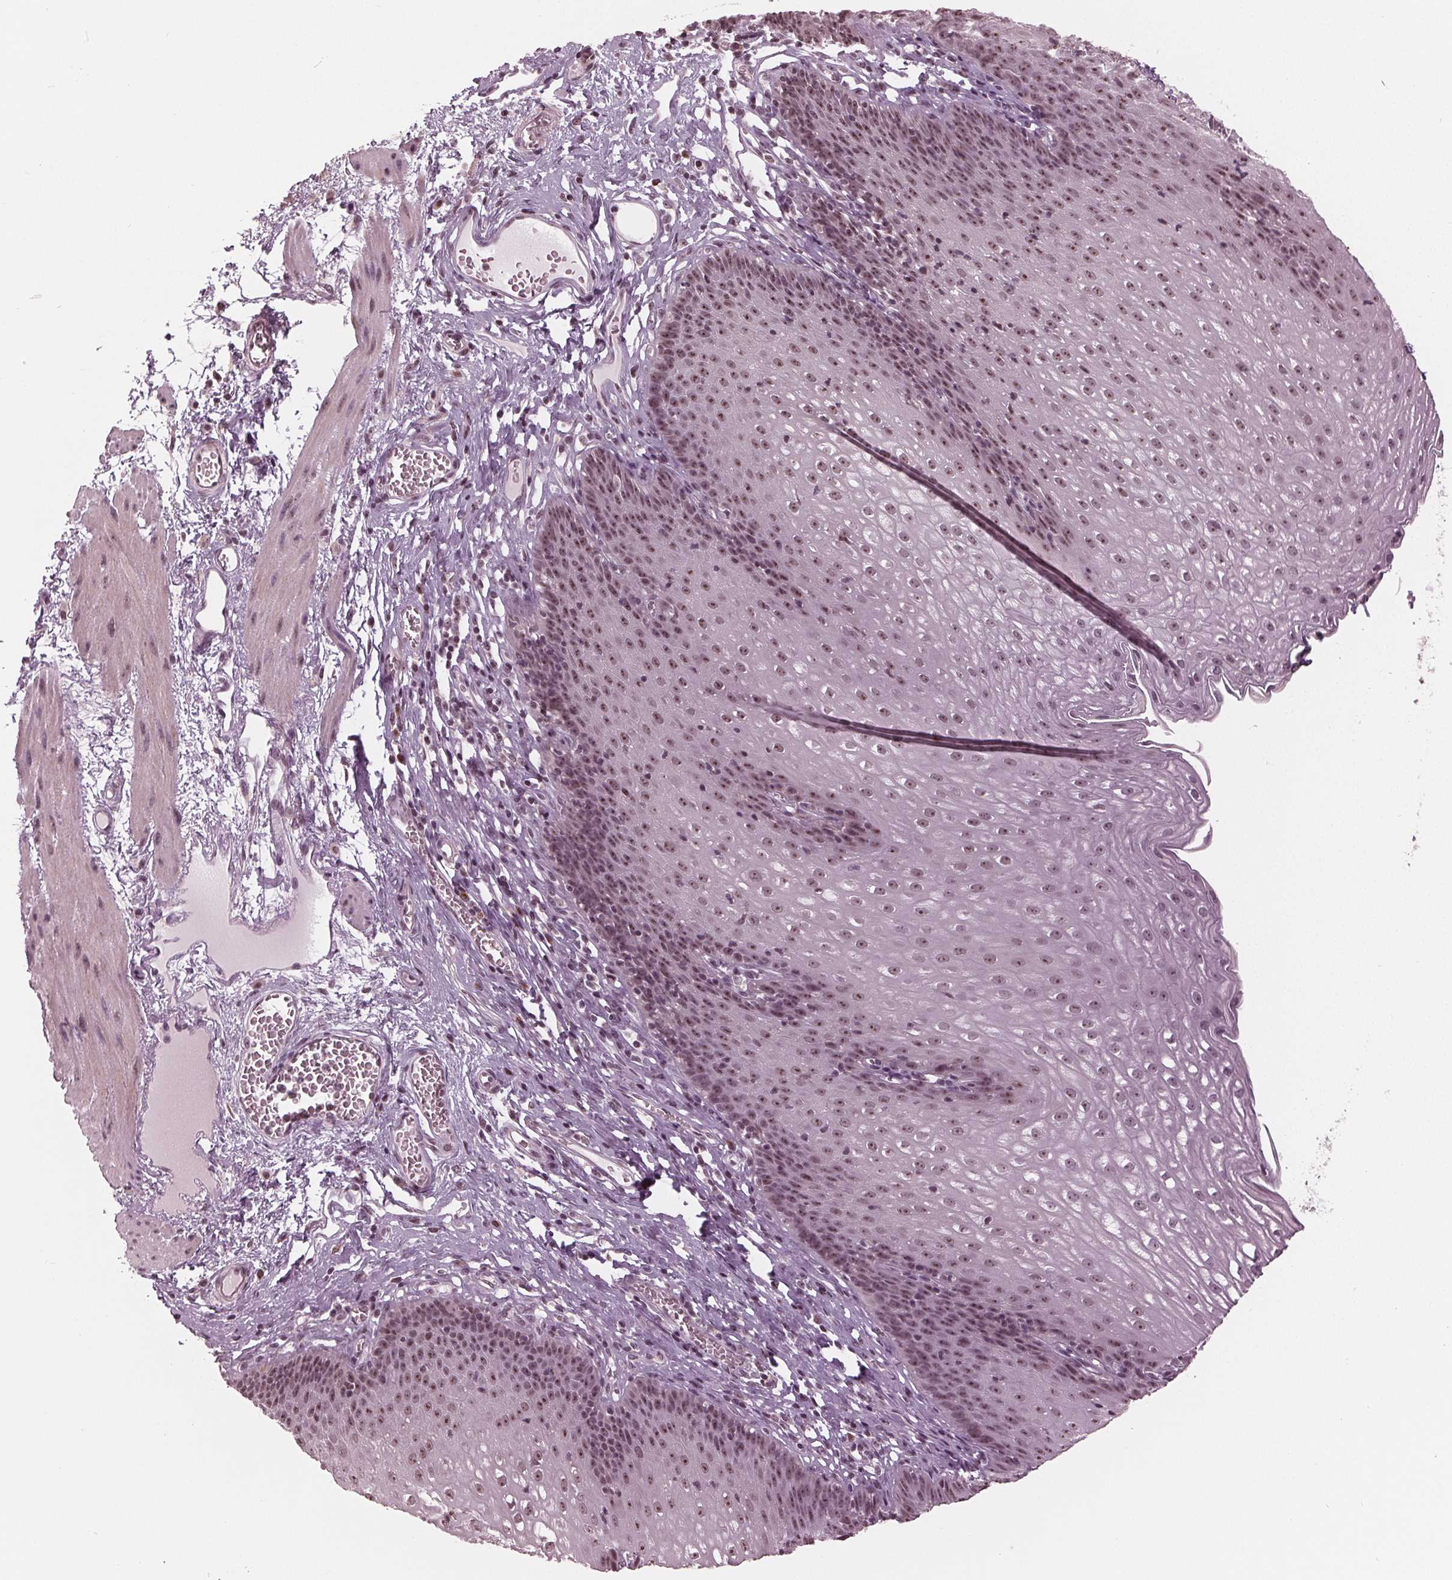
{"staining": {"intensity": "moderate", "quantity": "25%-75%", "location": "nuclear"}, "tissue": "esophagus", "cell_type": "Squamous epithelial cells", "image_type": "normal", "snomed": [{"axis": "morphology", "description": "Normal tissue, NOS"}, {"axis": "topography", "description": "Esophagus"}], "caption": "This image displays immunohistochemistry (IHC) staining of unremarkable esophagus, with medium moderate nuclear staining in about 25%-75% of squamous epithelial cells.", "gene": "SLX4", "patient": {"sex": "male", "age": 72}}